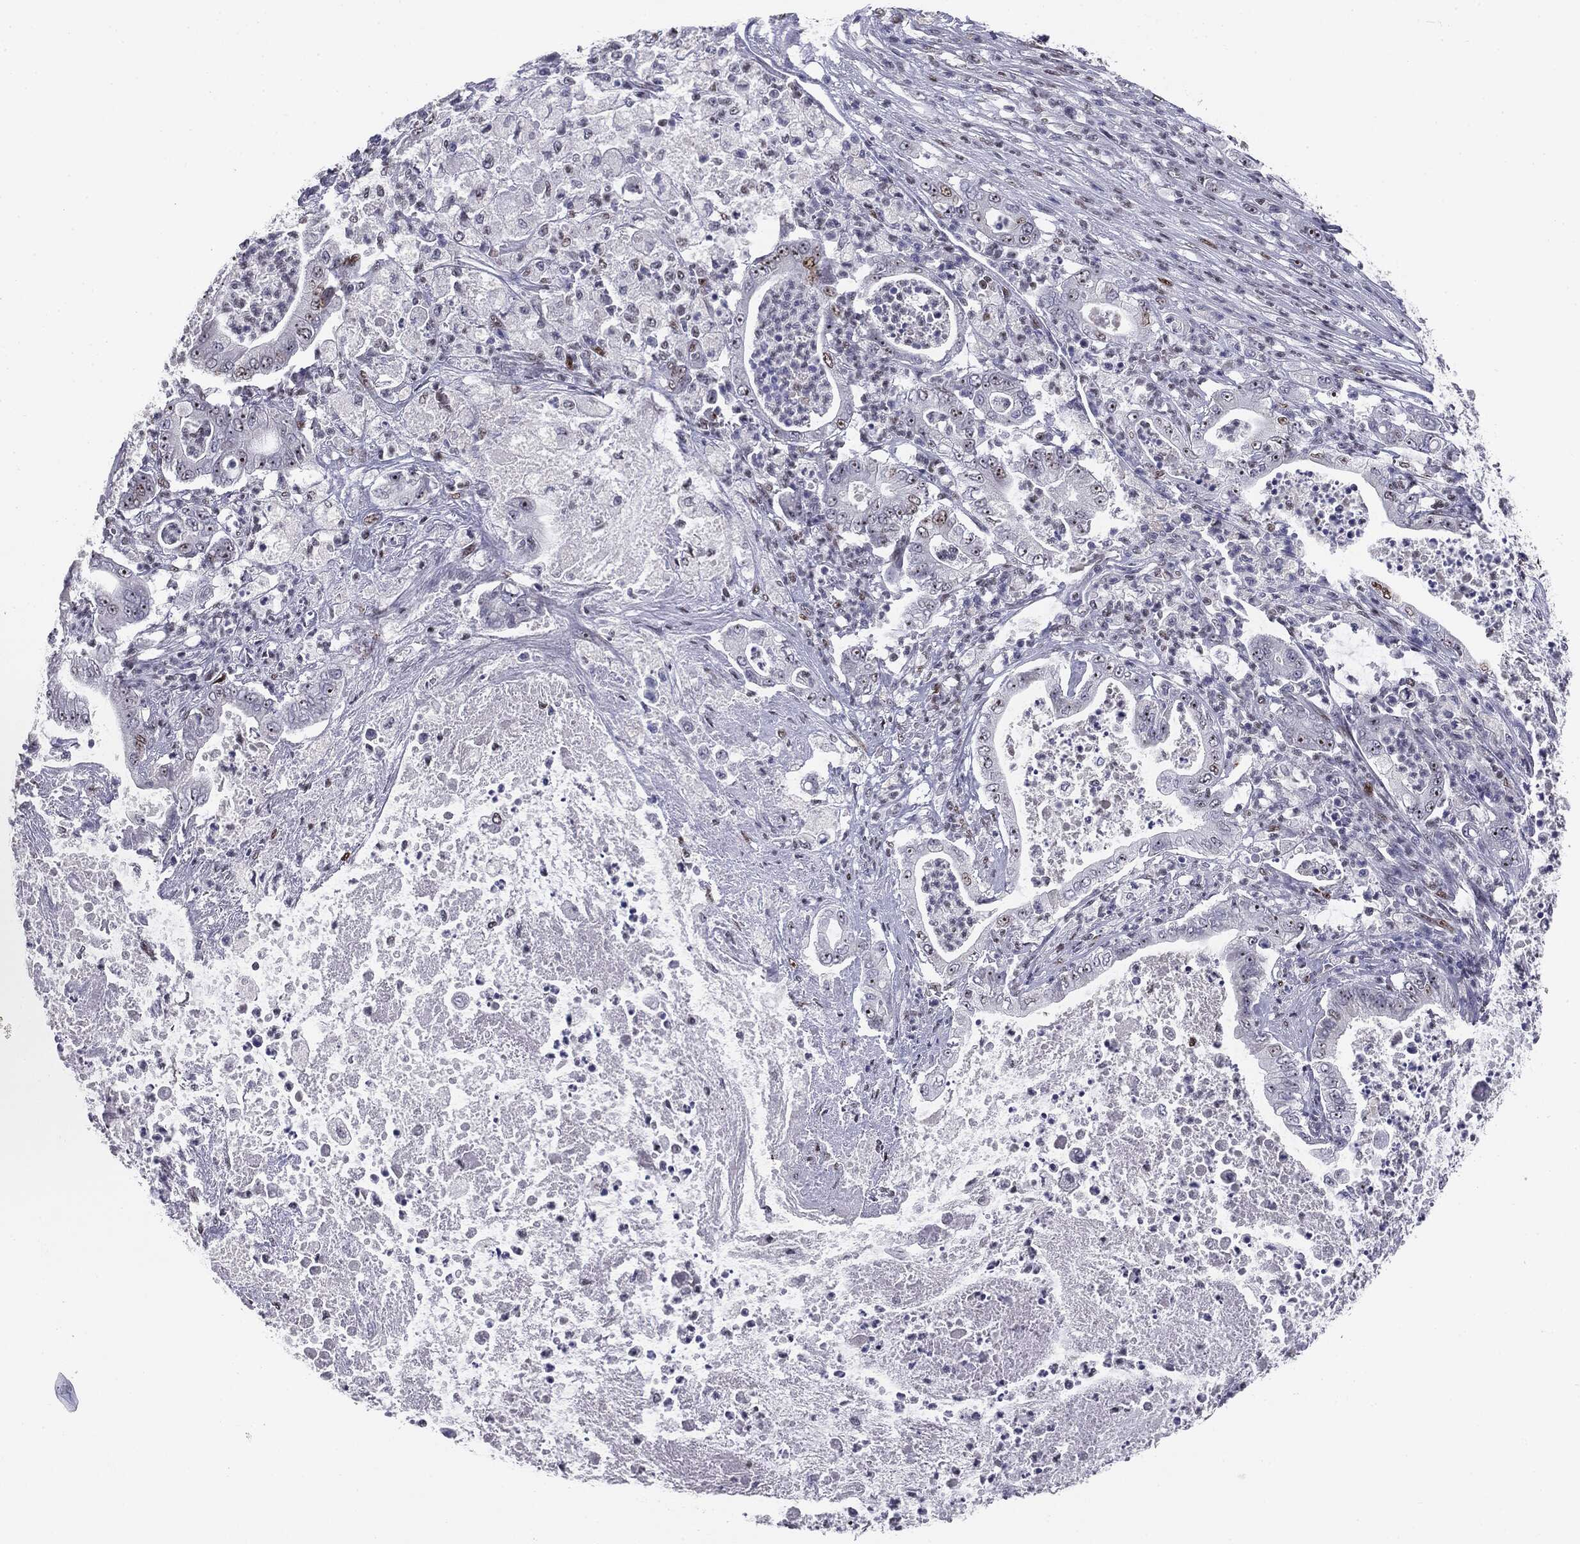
{"staining": {"intensity": "moderate", "quantity": "<25%", "location": "nuclear"}, "tissue": "pancreatic cancer", "cell_type": "Tumor cells", "image_type": "cancer", "snomed": [{"axis": "morphology", "description": "Adenocarcinoma, NOS"}, {"axis": "topography", "description": "Pancreas"}], "caption": "The immunohistochemical stain highlights moderate nuclear positivity in tumor cells of adenocarcinoma (pancreatic) tissue.", "gene": "MDC1", "patient": {"sex": "male", "age": 71}}